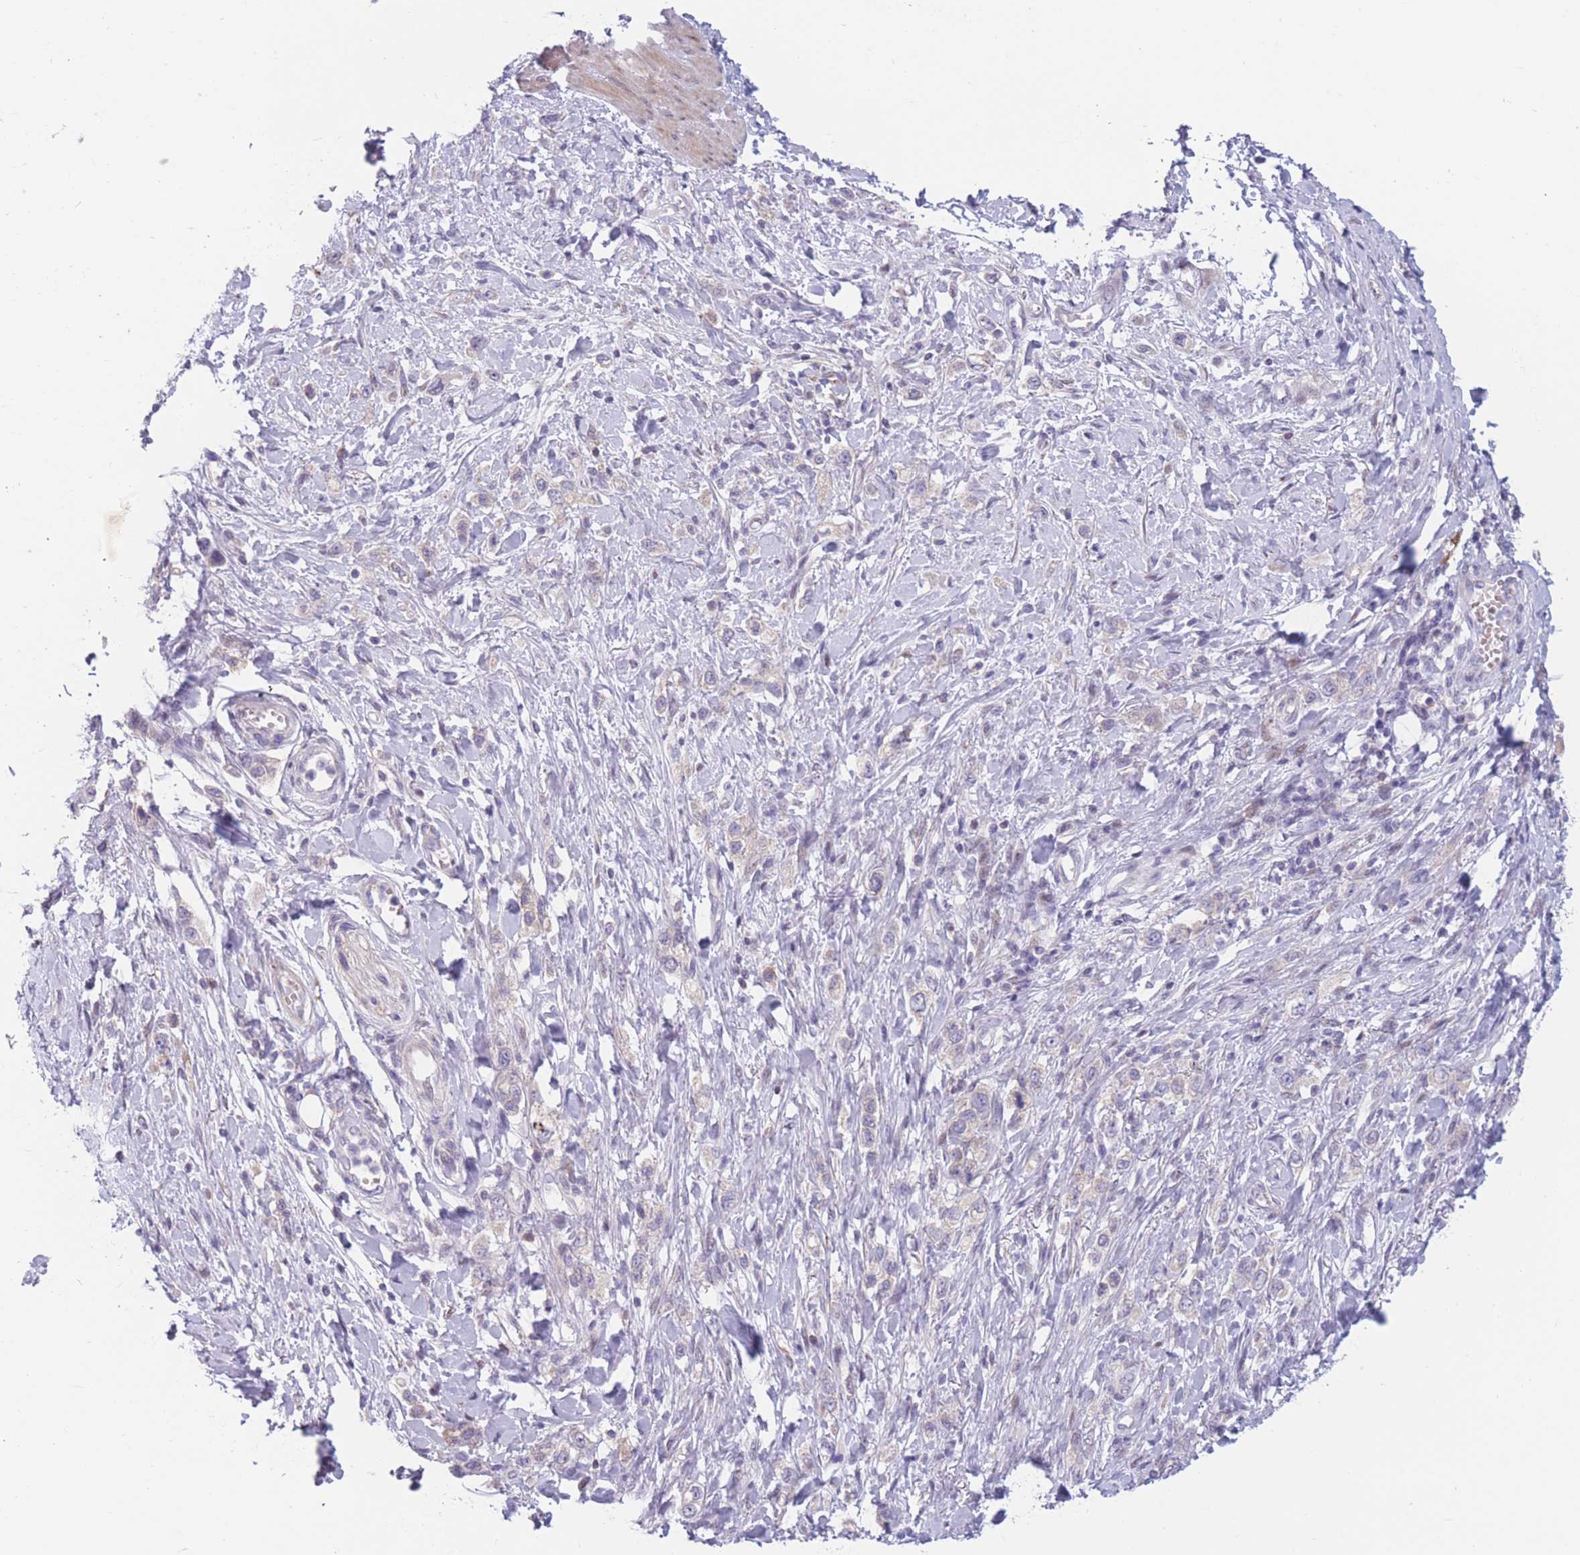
{"staining": {"intensity": "negative", "quantity": "none", "location": "none"}, "tissue": "stomach cancer", "cell_type": "Tumor cells", "image_type": "cancer", "snomed": [{"axis": "morphology", "description": "Adenocarcinoma, NOS"}, {"axis": "topography", "description": "Stomach"}], "caption": "Immunohistochemical staining of human adenocarcinoma (stomach) demonstrates no significant positivity in tumor cells.", "gene": "PDE4A", "patient": {"sex": "female", "age": 65}}